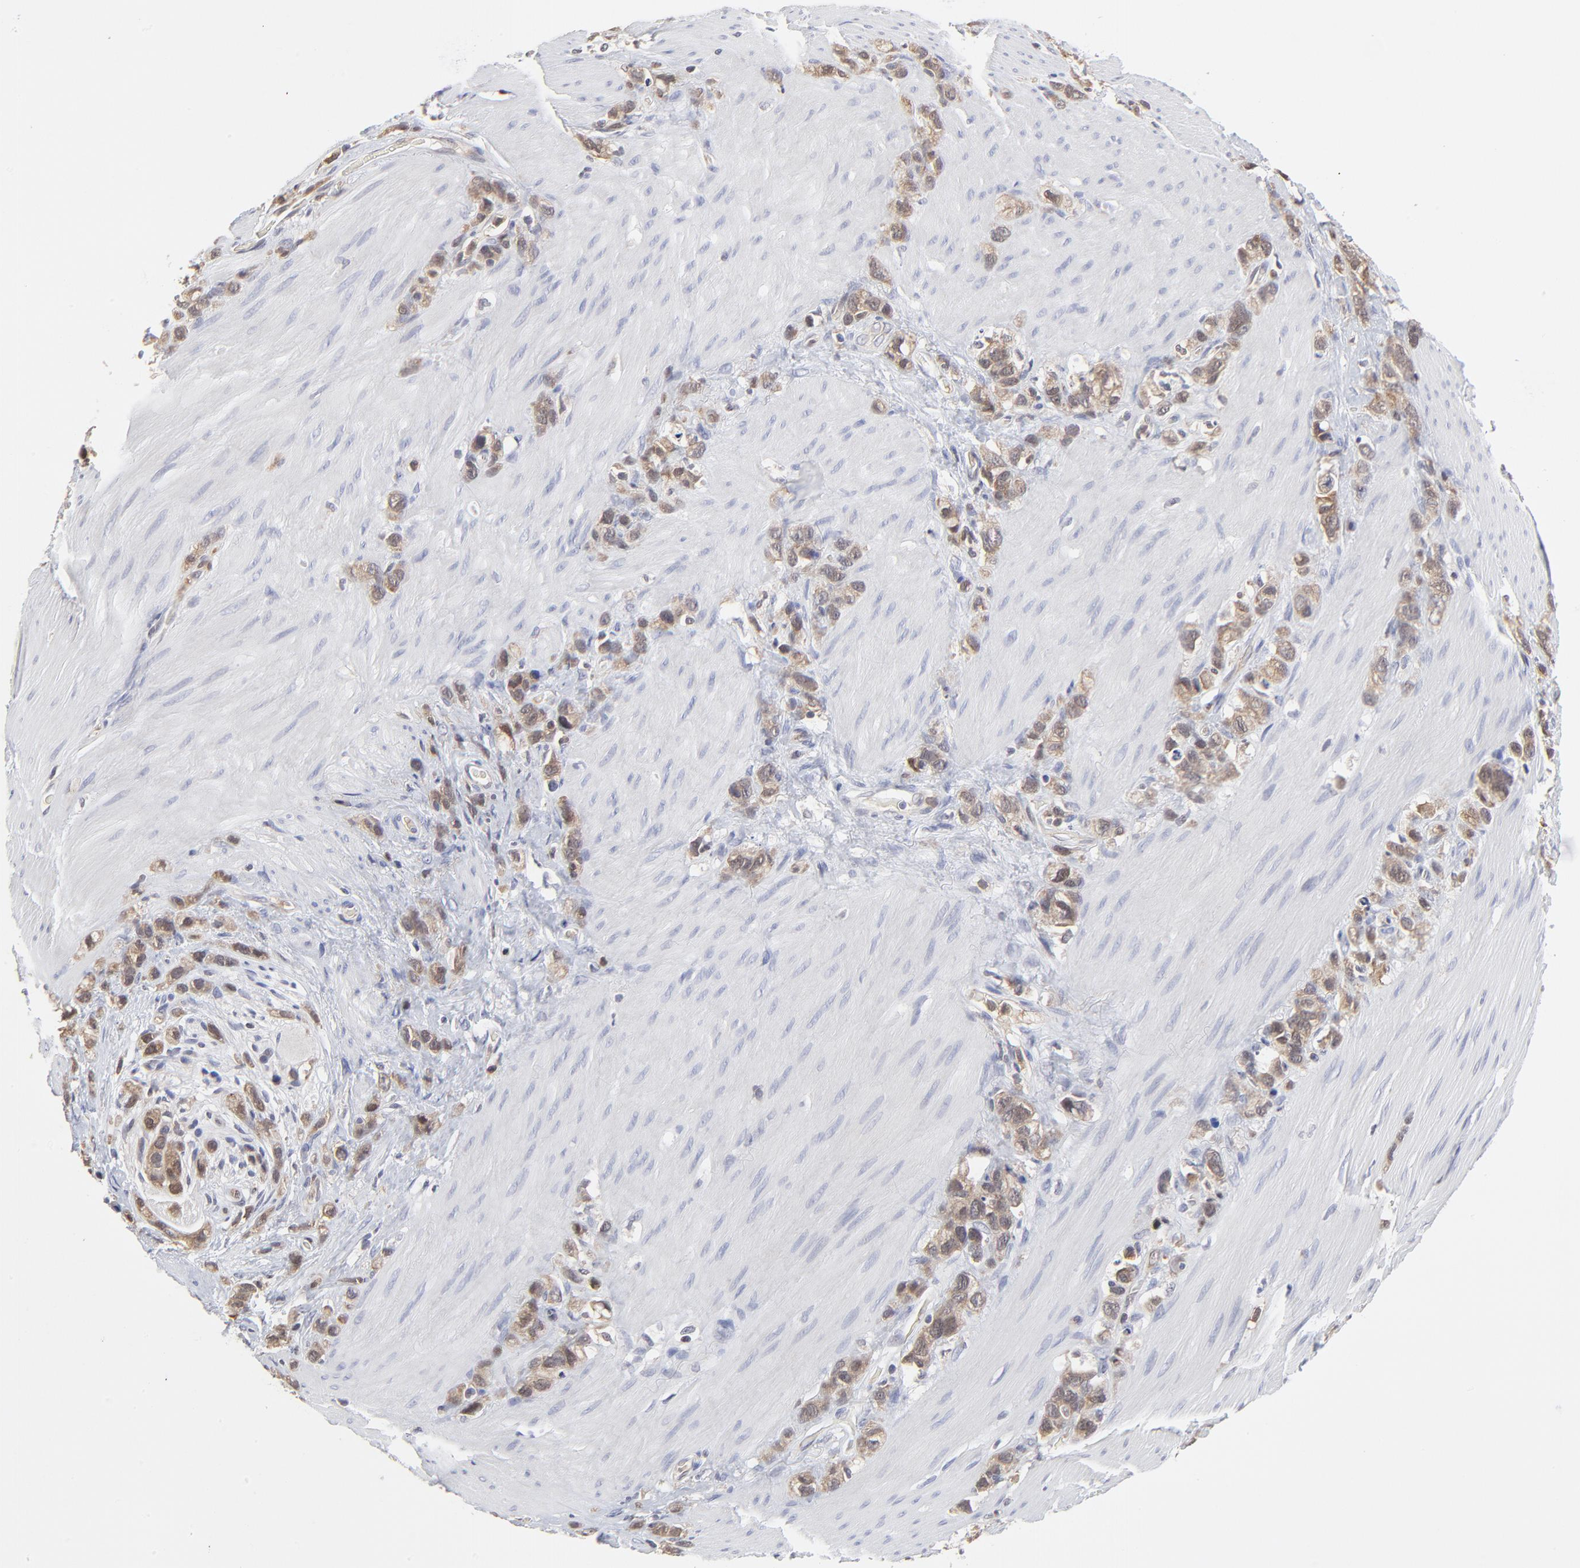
{"staining": {"intensity": "weak", "quantity": ">75%", "location": "cytoplasmic/membranous"}, "tissue": "stomach cancer", "cell_type": "Tumor cells", "image_type": "cancer", "snomed": [{"axis": "morphology", "description": "Normal tissue, NOS"}, {"axis": "morphology", "description": "Adenocarcinoma, NOS"}, {"axis": "morphology", "description": "Adenocarcinoma, High grade"}, {"axis": "topography", "description": "Stomach, upper"}, {"axis": "topography", "description": "Stomach"}], "caption": "Human stomach adenocarcinoma stained for a protein (brown) reveals weak cytoplasmic/membranous positive expression in about >75% of tumor cells.", "gene": "CASP3", "patient": {"sex": "female", "age": 65}}